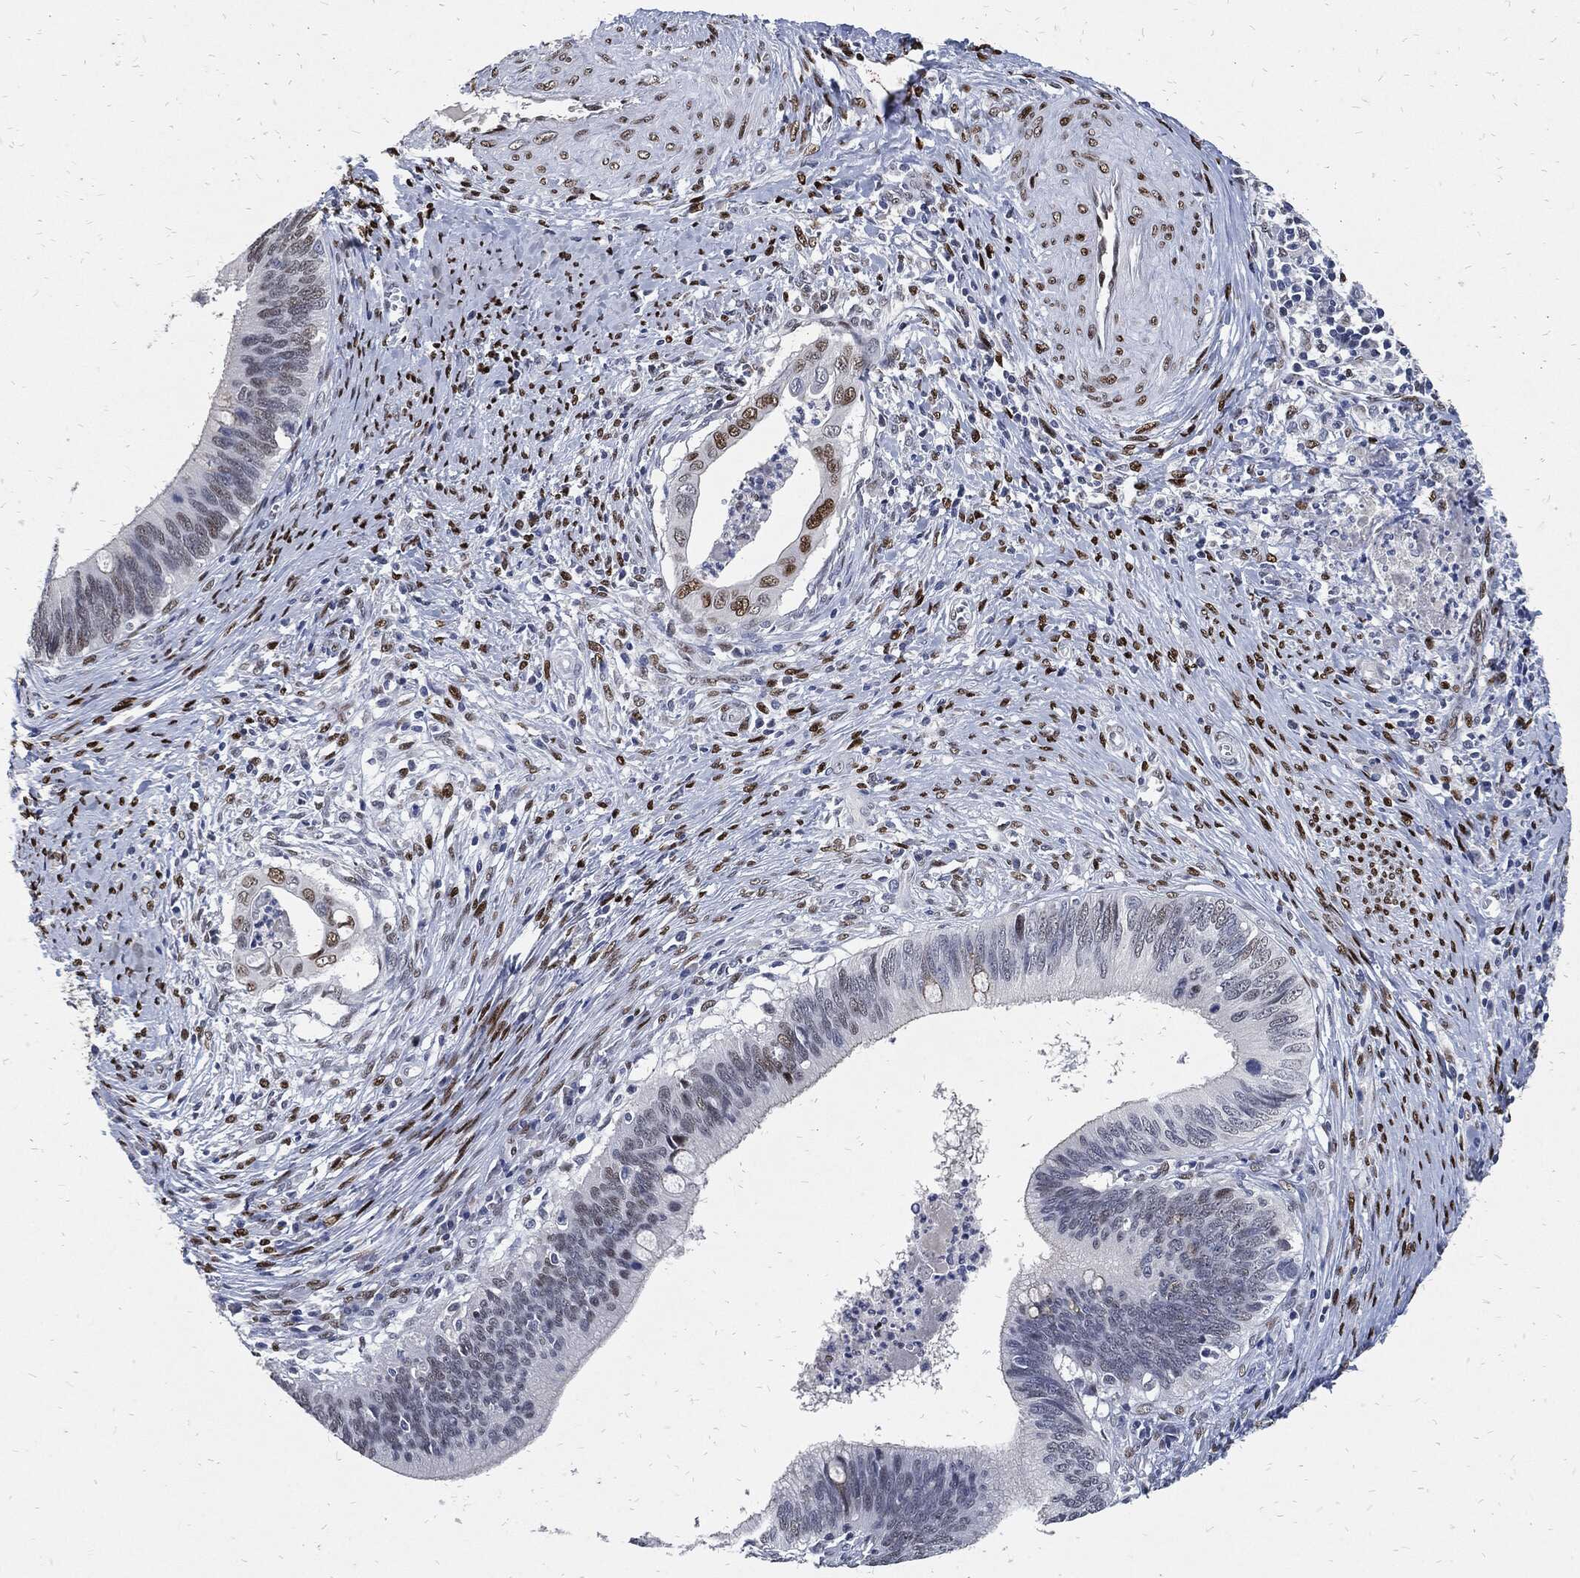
{"staining": {"intensity": "moderate", "quantity": "25%-75%", "location": "nuclear"}, "tissue": "cervical cancer", "cell_type": "Tumor cells", "image_type": "cancer", "snomed": [{"axis": "morphology", "description": "Adenocarcinoma, NOS"}, {"axis": "topography", "description": "Cervix"}], "caption": "A high-resolution image shows immunohistochemistry staining of cervical cancer, which shows moderate nuclear expression in approximately 25%-75% of tumor cells.", "gene": "JUN", "patient": {"sex": "female", "age": 42}}